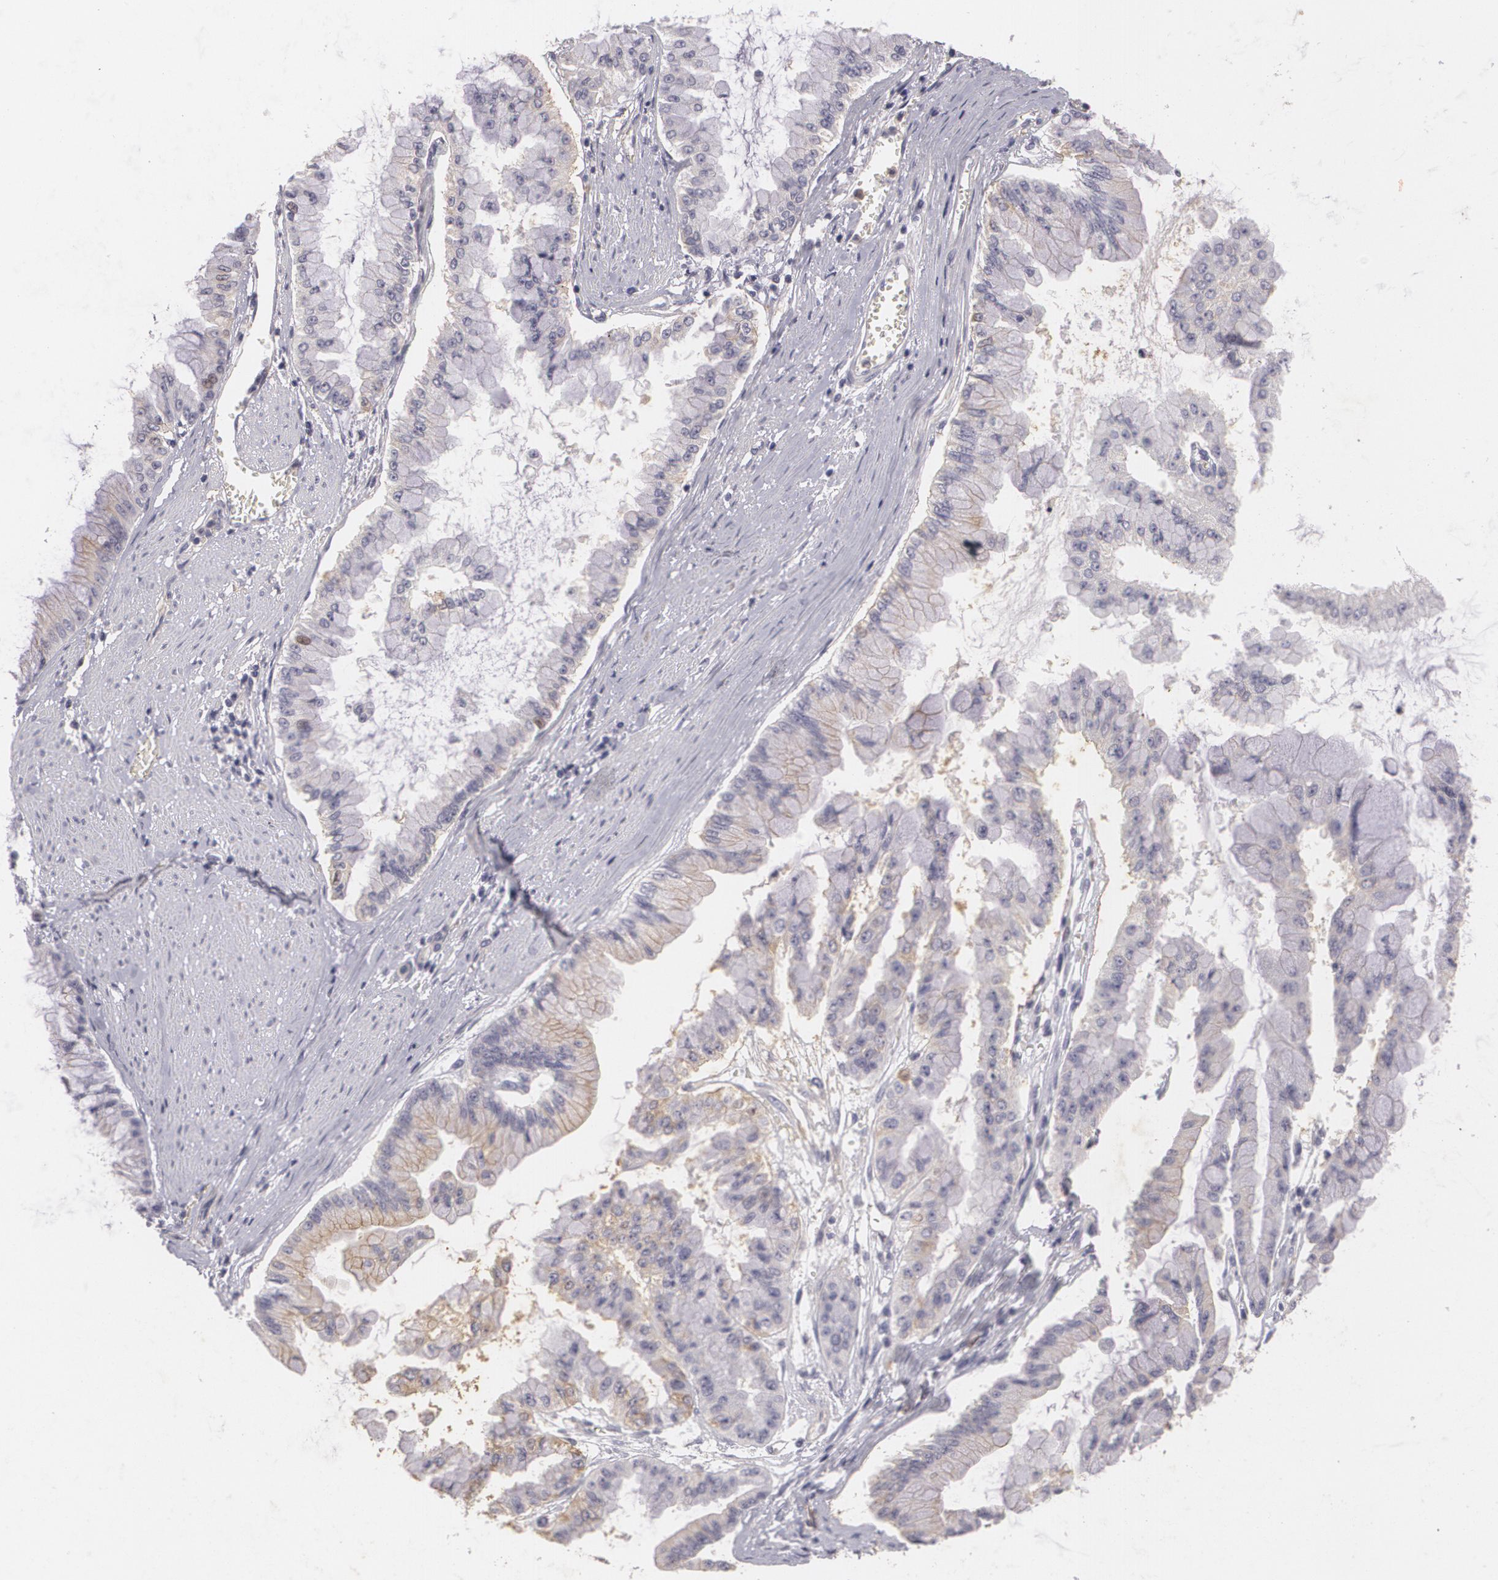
{"staining": {"intensity": "weak", "quantity": ">75%", "location": "cytoplasmic/membranous"}, "tissue": "liver cancer", "cell_type": "Tumor cells", "image_type": "cancer", "snomed": [{"axis": "morphology", "description": "Cholangiocarcinoma"}, {"axis": "topography", "description": "Liver"}], "caption": "About >75% of tumor cells in human cholangiocarcinoma (liver) demonstrate weak cytoplasmic/membranous protein staining as visualized by brown immunohistochemical staining.", "gene": "KCNA4", "patient": {"sex": "female", "age": 79}}